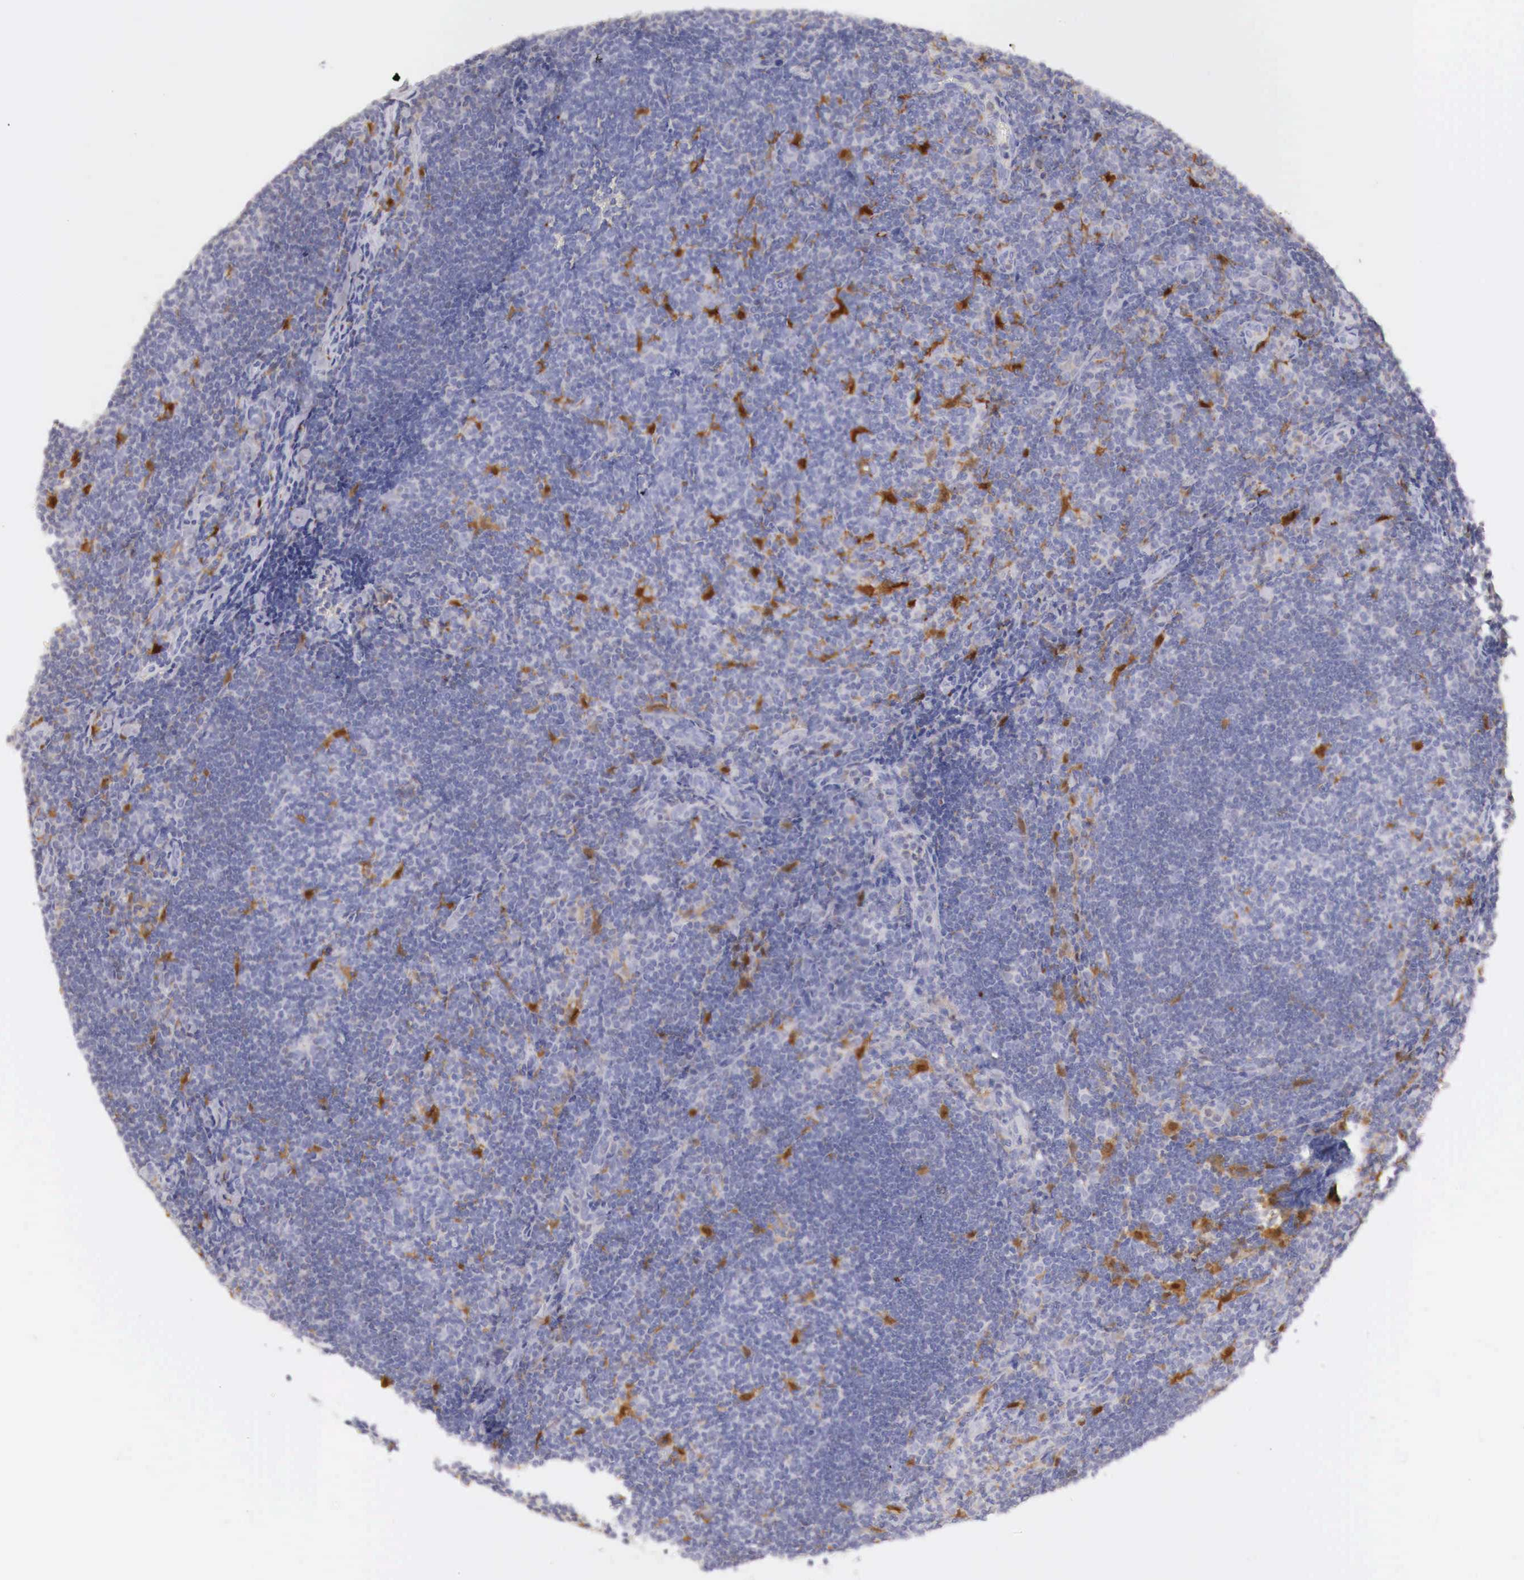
{"staining": {"intensity": "negative", "quantity": "none", "location": "none"}, "tissue": "lymphoma", "cell_type": "Tumor cells", "image_type": "cancer", "snomed": [{"axis": "morphology", "description": "Malignant lymphoma, non-Hodgkin's type, Low grade"}, {"axis": "topography", "description": "Lymph node"}], "caption": "Immunohistochemistry (IHC) of human lymphoma displays no staining in tumor cells. Brightfield microscopy of immunohistochemistry stained with DAB (3,3'-diaminobenzidine) (brown) and hematoxylin (blue), captured at high magnification.", "gene": "RENBP", "patient": {"sex": "male", "age": 49}}